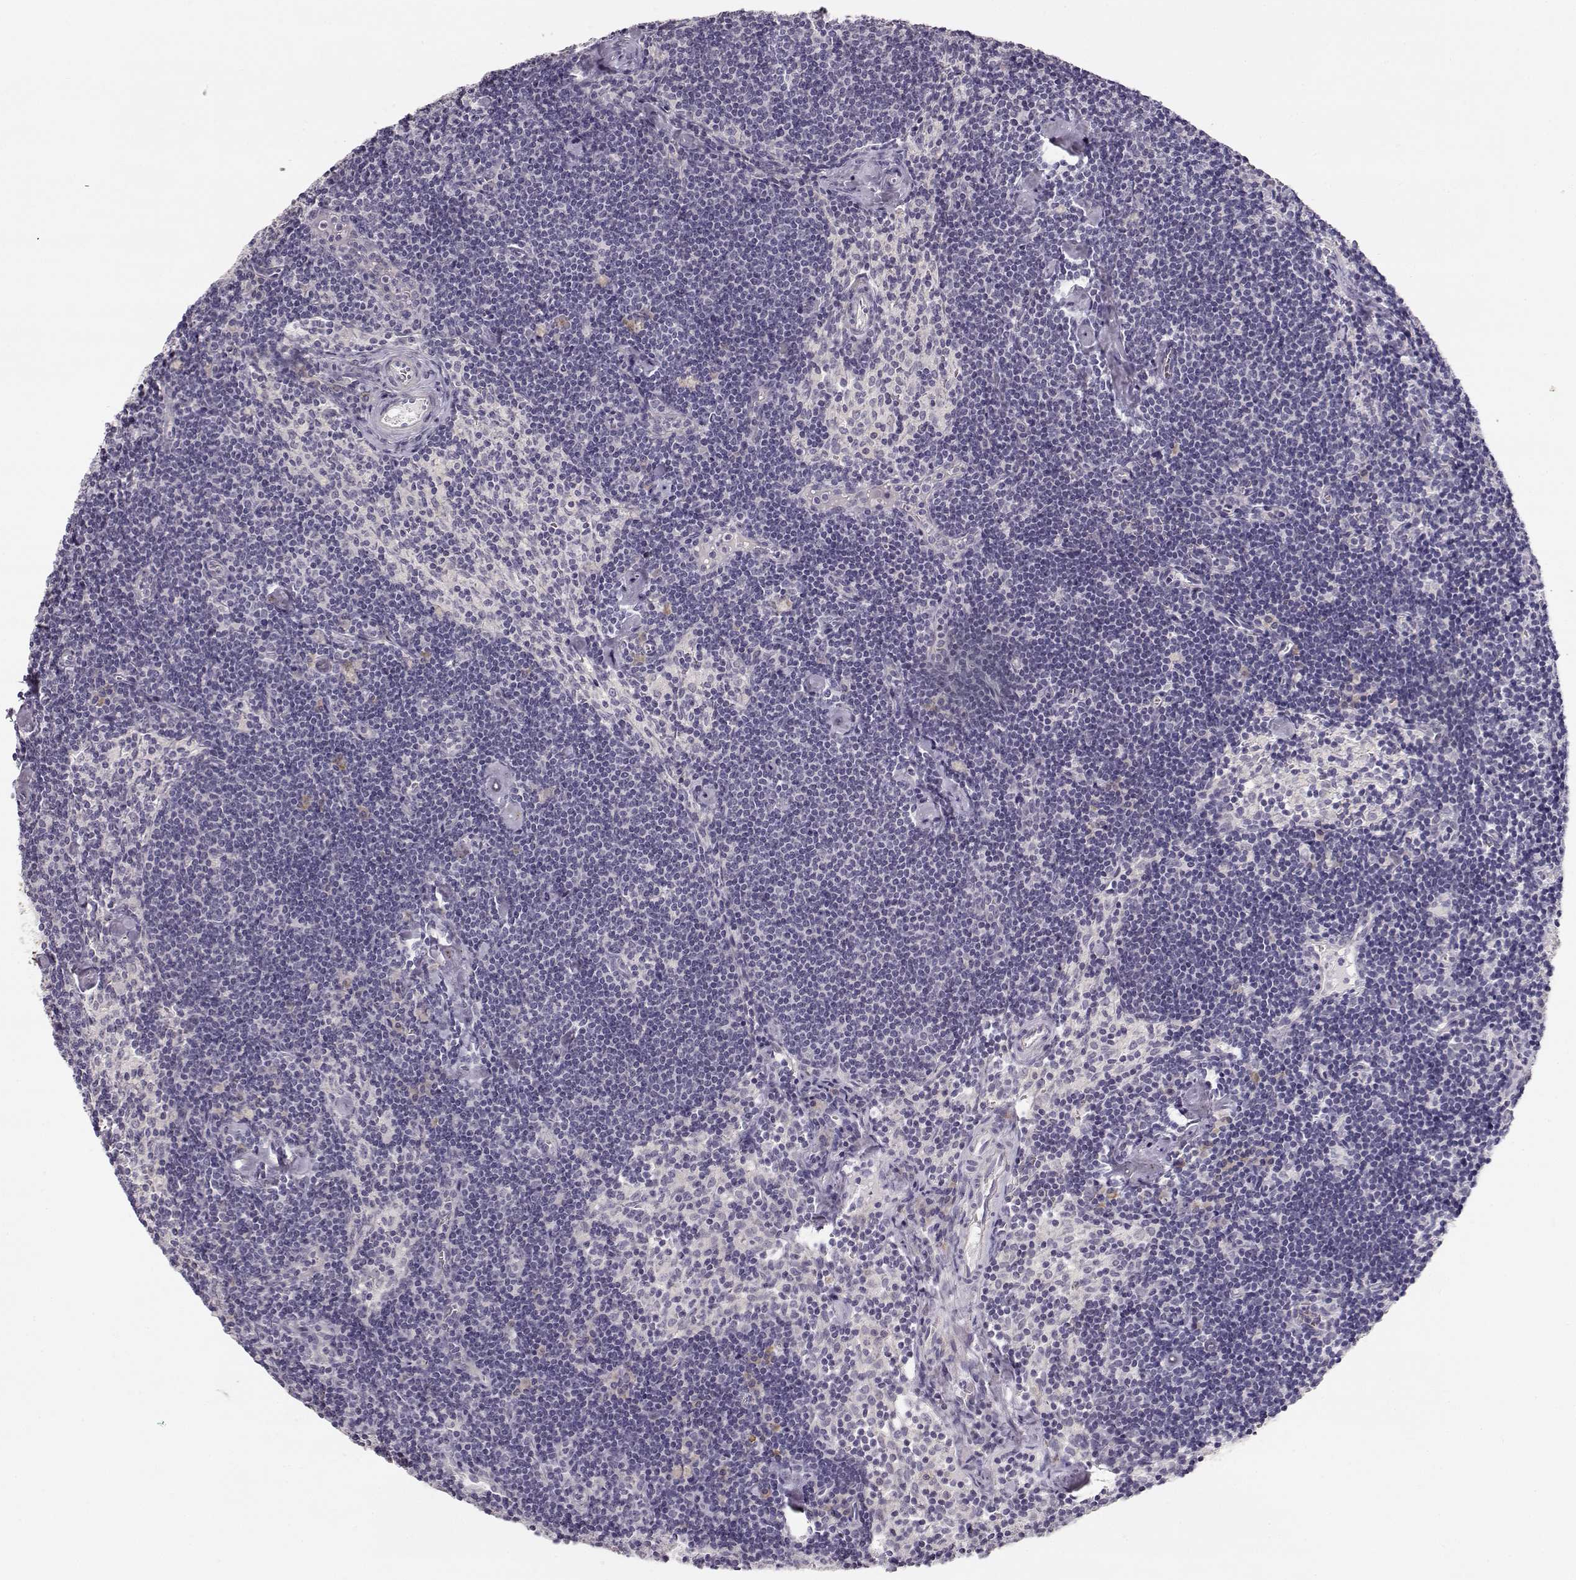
{"staining": {"intensity": "negative", "quantity": "none", "location": "none"}, "tissue": "lymph node", "cell_type": "Germinal center cells", "image_type": "normal", "snomed": [{"axis": "morphology", "description": "Normal tissue, NOS"}, {"axis": "topography", "description": "Lymph node"}], "caption": "Histopathology image shows no significant protein positivity in germinal center cells of unremarkable lymph node. Nuclei are stained in blue.", "gene": "TTC26", "patient": {"sex": "female", "age": 42}}